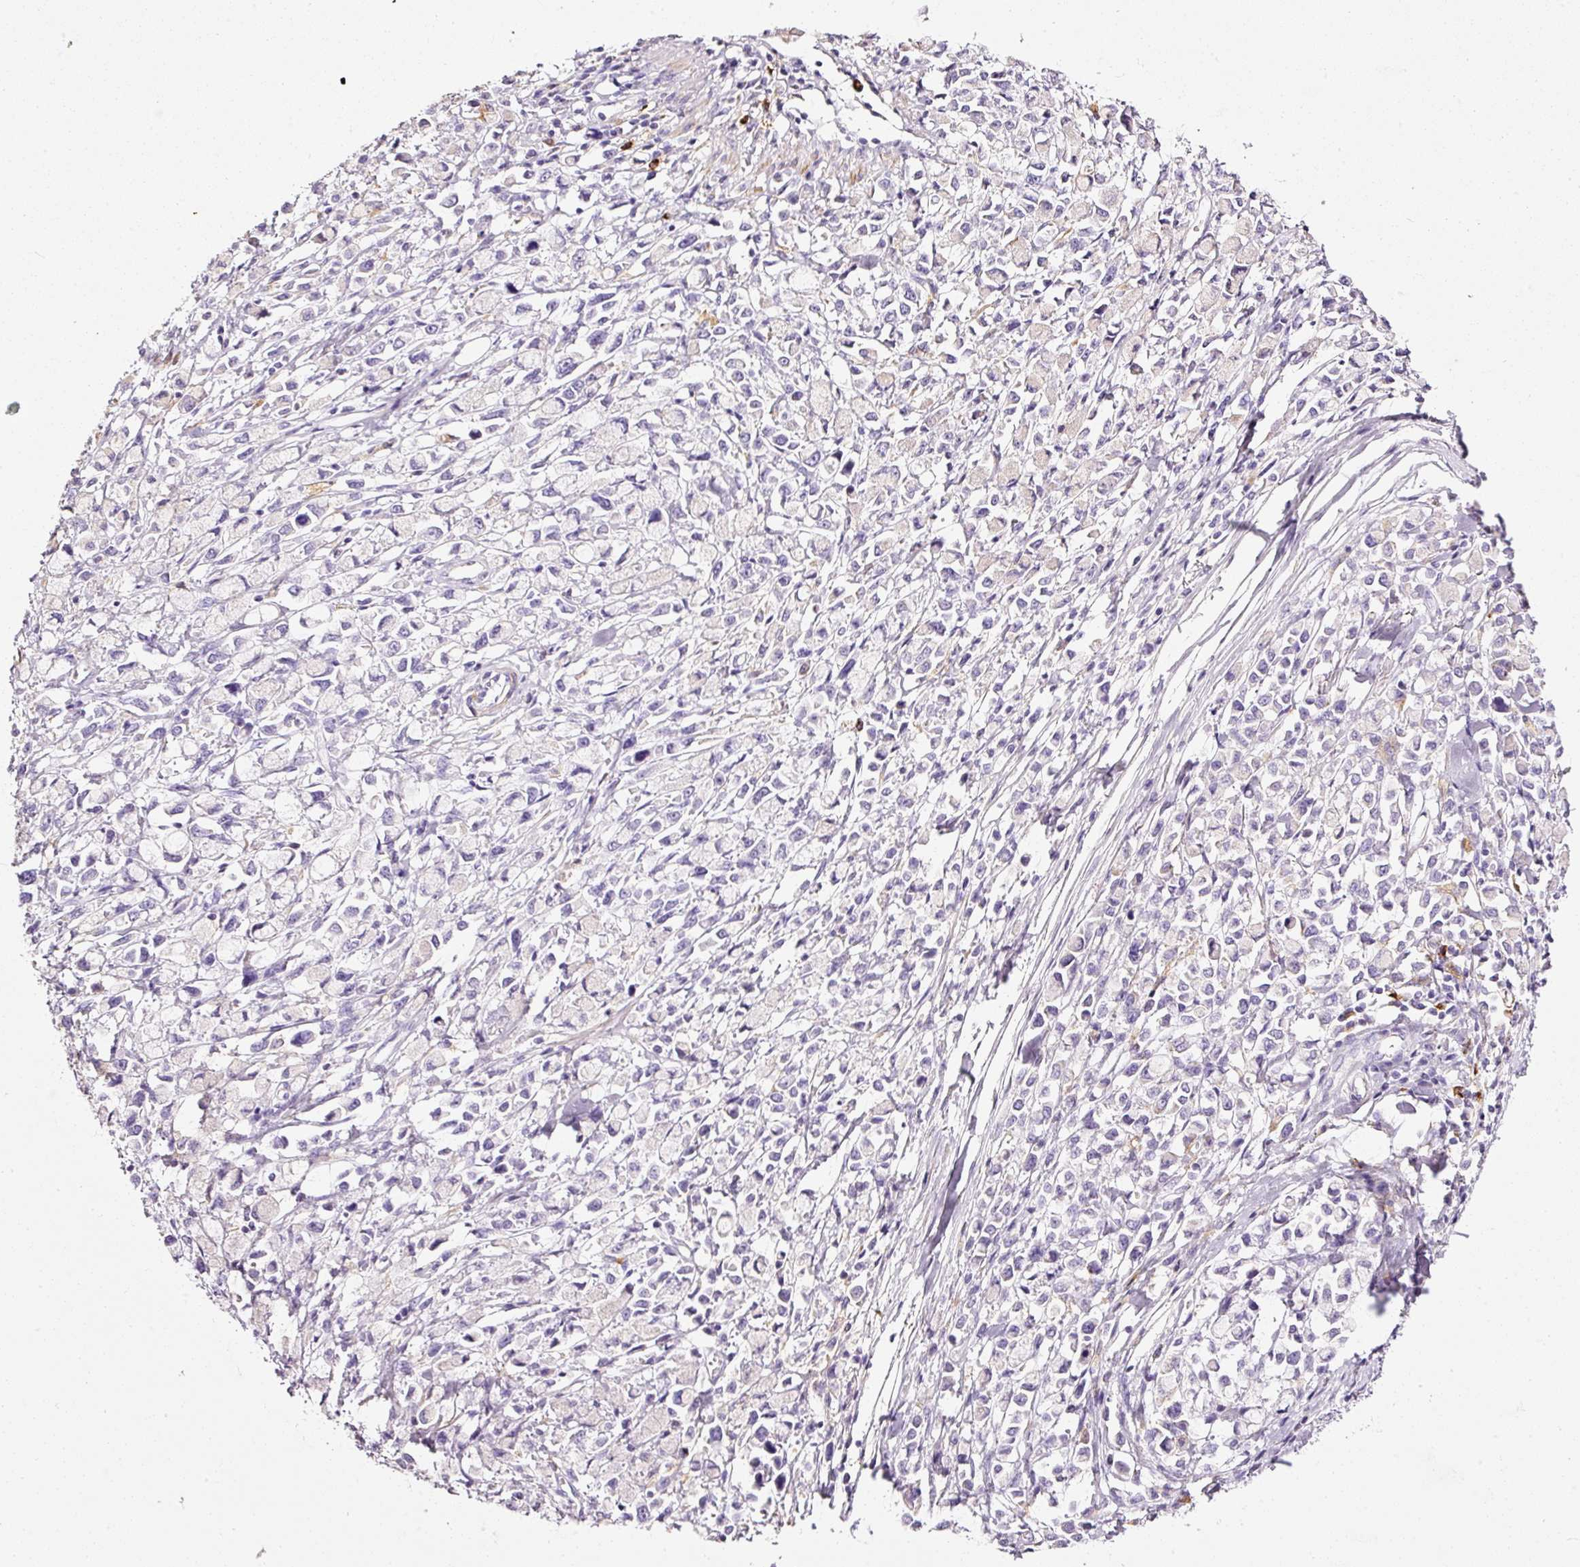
{"staining": {"intensity": "negative", "quantity": "none", "location": "none"}, "tissue": "stomach cancer", "cell_type": "Tumor cells", "image_type": "cancer", "snomed": [{"axis": "morphology", "description": "Adenocarcinoma, NOS"}, {"axis": "topography", "description": "Stomach"}], "caption": "Human stomach adenocarcinoma stained for a protein using immunohistochemistry (IHC) exhibits no staining in tumor cells.", "gene": "CYB561A3", "patient": {"sex": "female", "age": 81}}